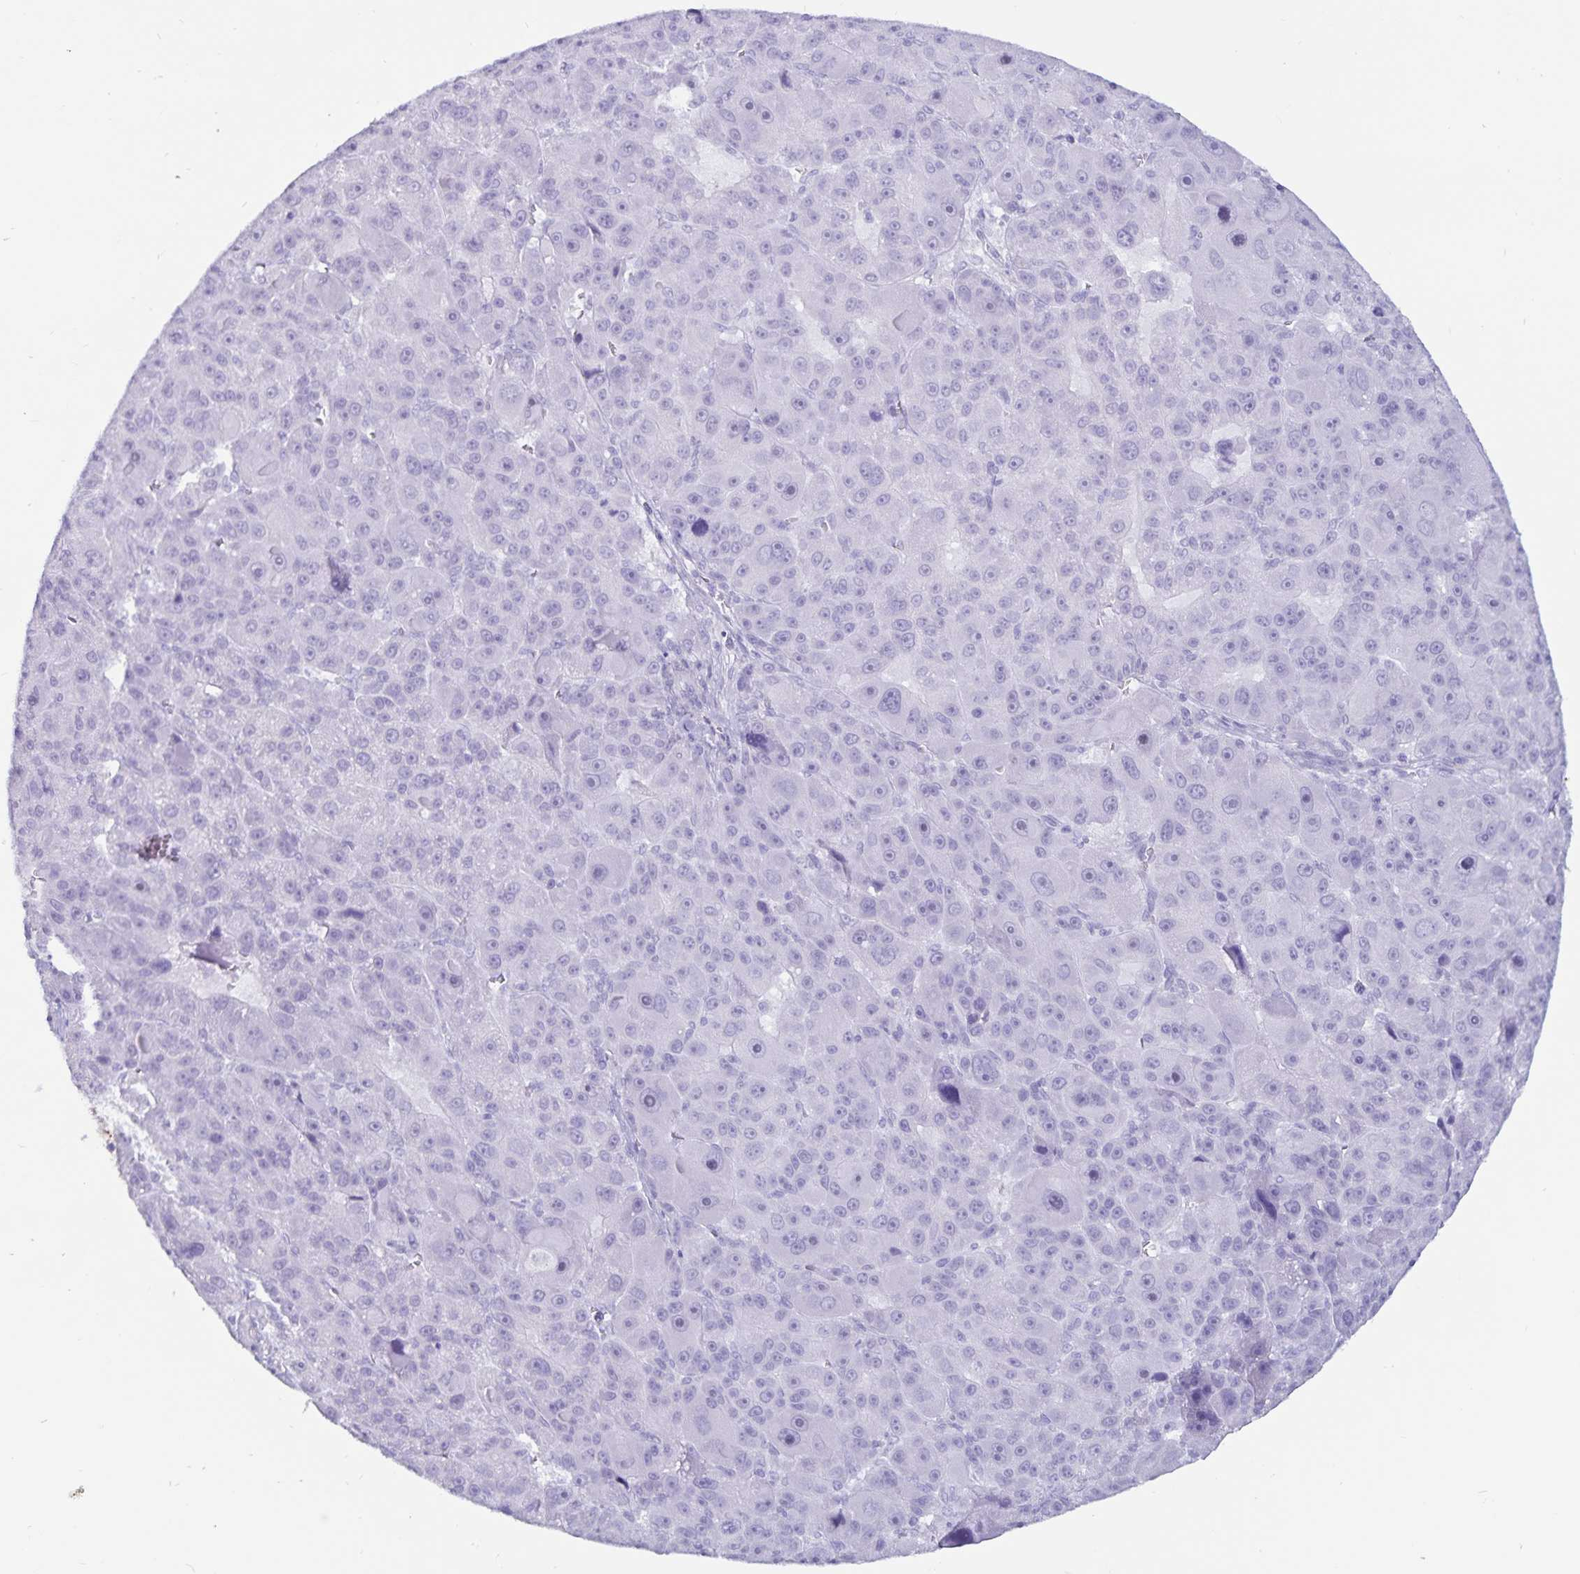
{"staining": {"intensity": "negative", "quantity": "none", "location": "none"}, "tissue": "liver cancer", "cell_type": "Tumor cells", "image_type": "cancer", "snomed": [{"axis": "morphology", "description": "Carcinoma, Hepatocellular, NOS"}, {"axis": "topography", "description": "Liver"}], "caption": "Tumor cells are negative for brown protein staining in liver hepatocellular carcinoma. (DAB (3,3'-diaminobenzidine) IHC with hematoxylin counter stain).", "gene": "GPR137", "patient": {"sex": "male", "age": 76}}